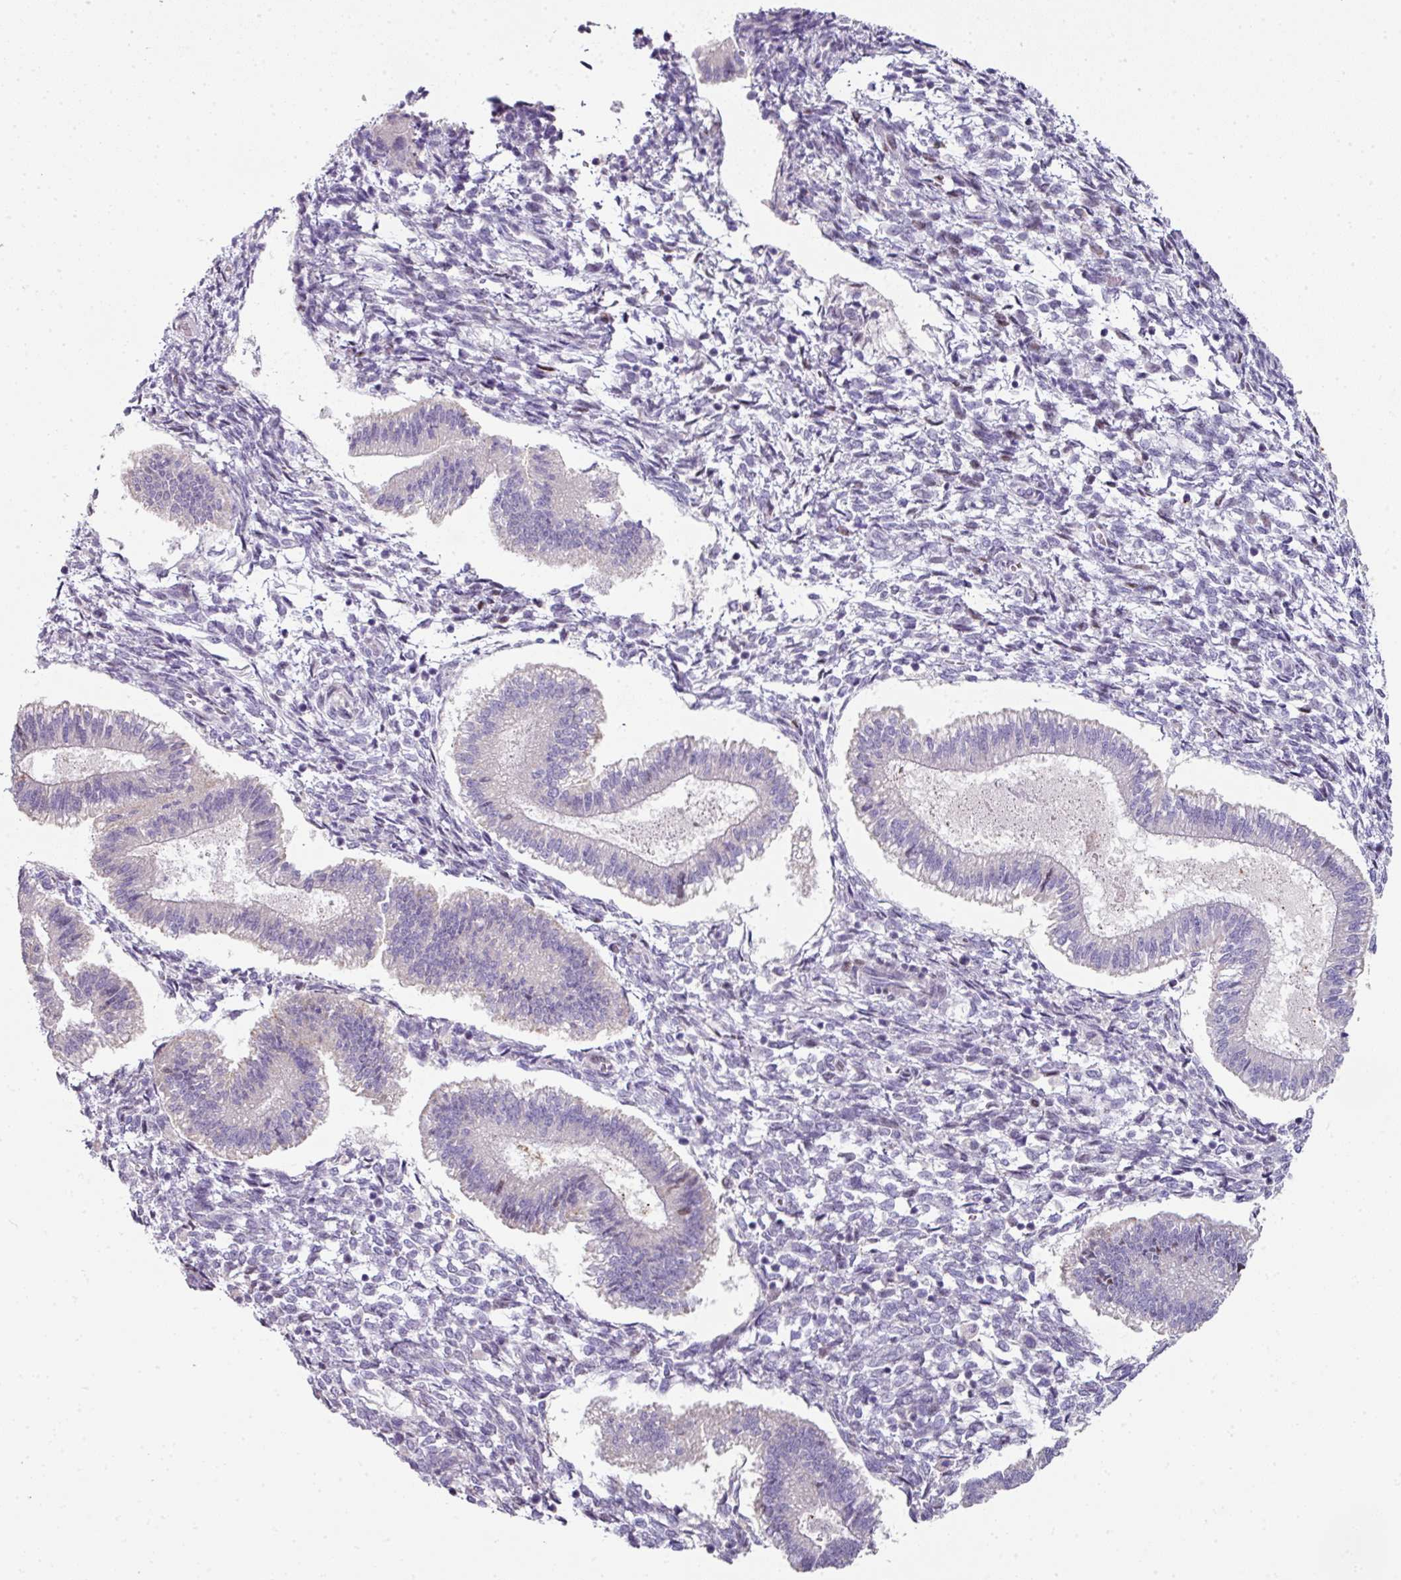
{"staining": {"intensity": "negative", "quantity": "none", "location": "none"}, "tissue": "endometrium", "cell_type": "Cells in endometrial stroma", "image_type": "normal", "snomed": [{"axis": "morphology", "description": "Normal tissue, NOS"}, {"axis": "topography", "description": "Endometrium"}], "caption": "DAB immunohistochemical staining of normal endometrium reveals no significant expression in cells in endometrial stroma.", "gene": "ANKRD18A", "patient": {"sex": "female", "age": 25}}